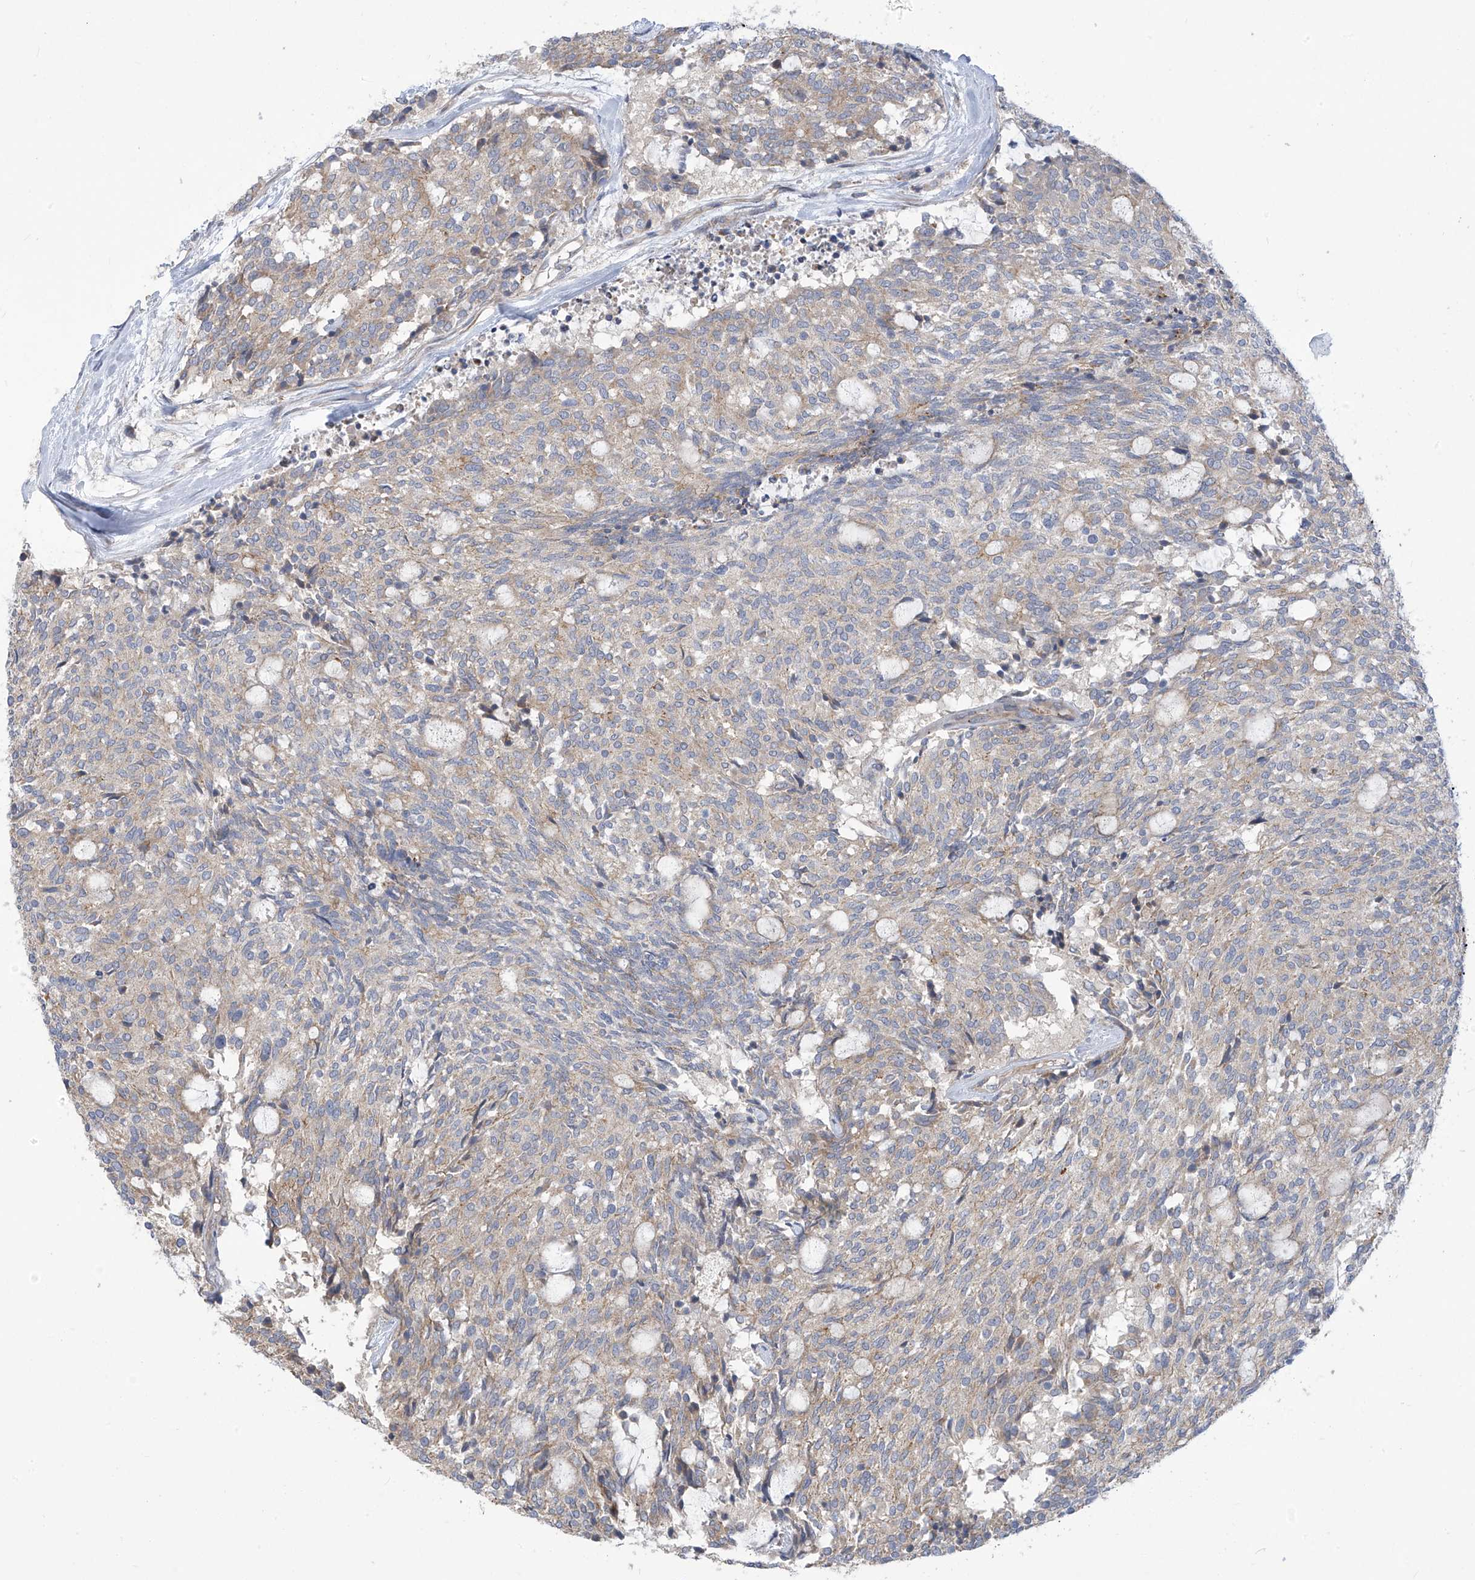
{"staining": {"intensity": "weak", "quantity": "<25%", "location": "cytoplasmic/membranous"}, "tissue": "carcinoid", "cell_type": "Tumor cells", "image_type": "cancer", "snomed": [{"axis": "morphology", "description": "Carcinoid, malignant, NOS"}, {"axis": "topography", "description": "Pancreas"}], "caption": "Human carcinoid (malignant) stained for a protein using IHC demonstrates no positivity in tumor cells.", "gene": "ADAT2", "patient": {"sex": "female", "age": 54}}